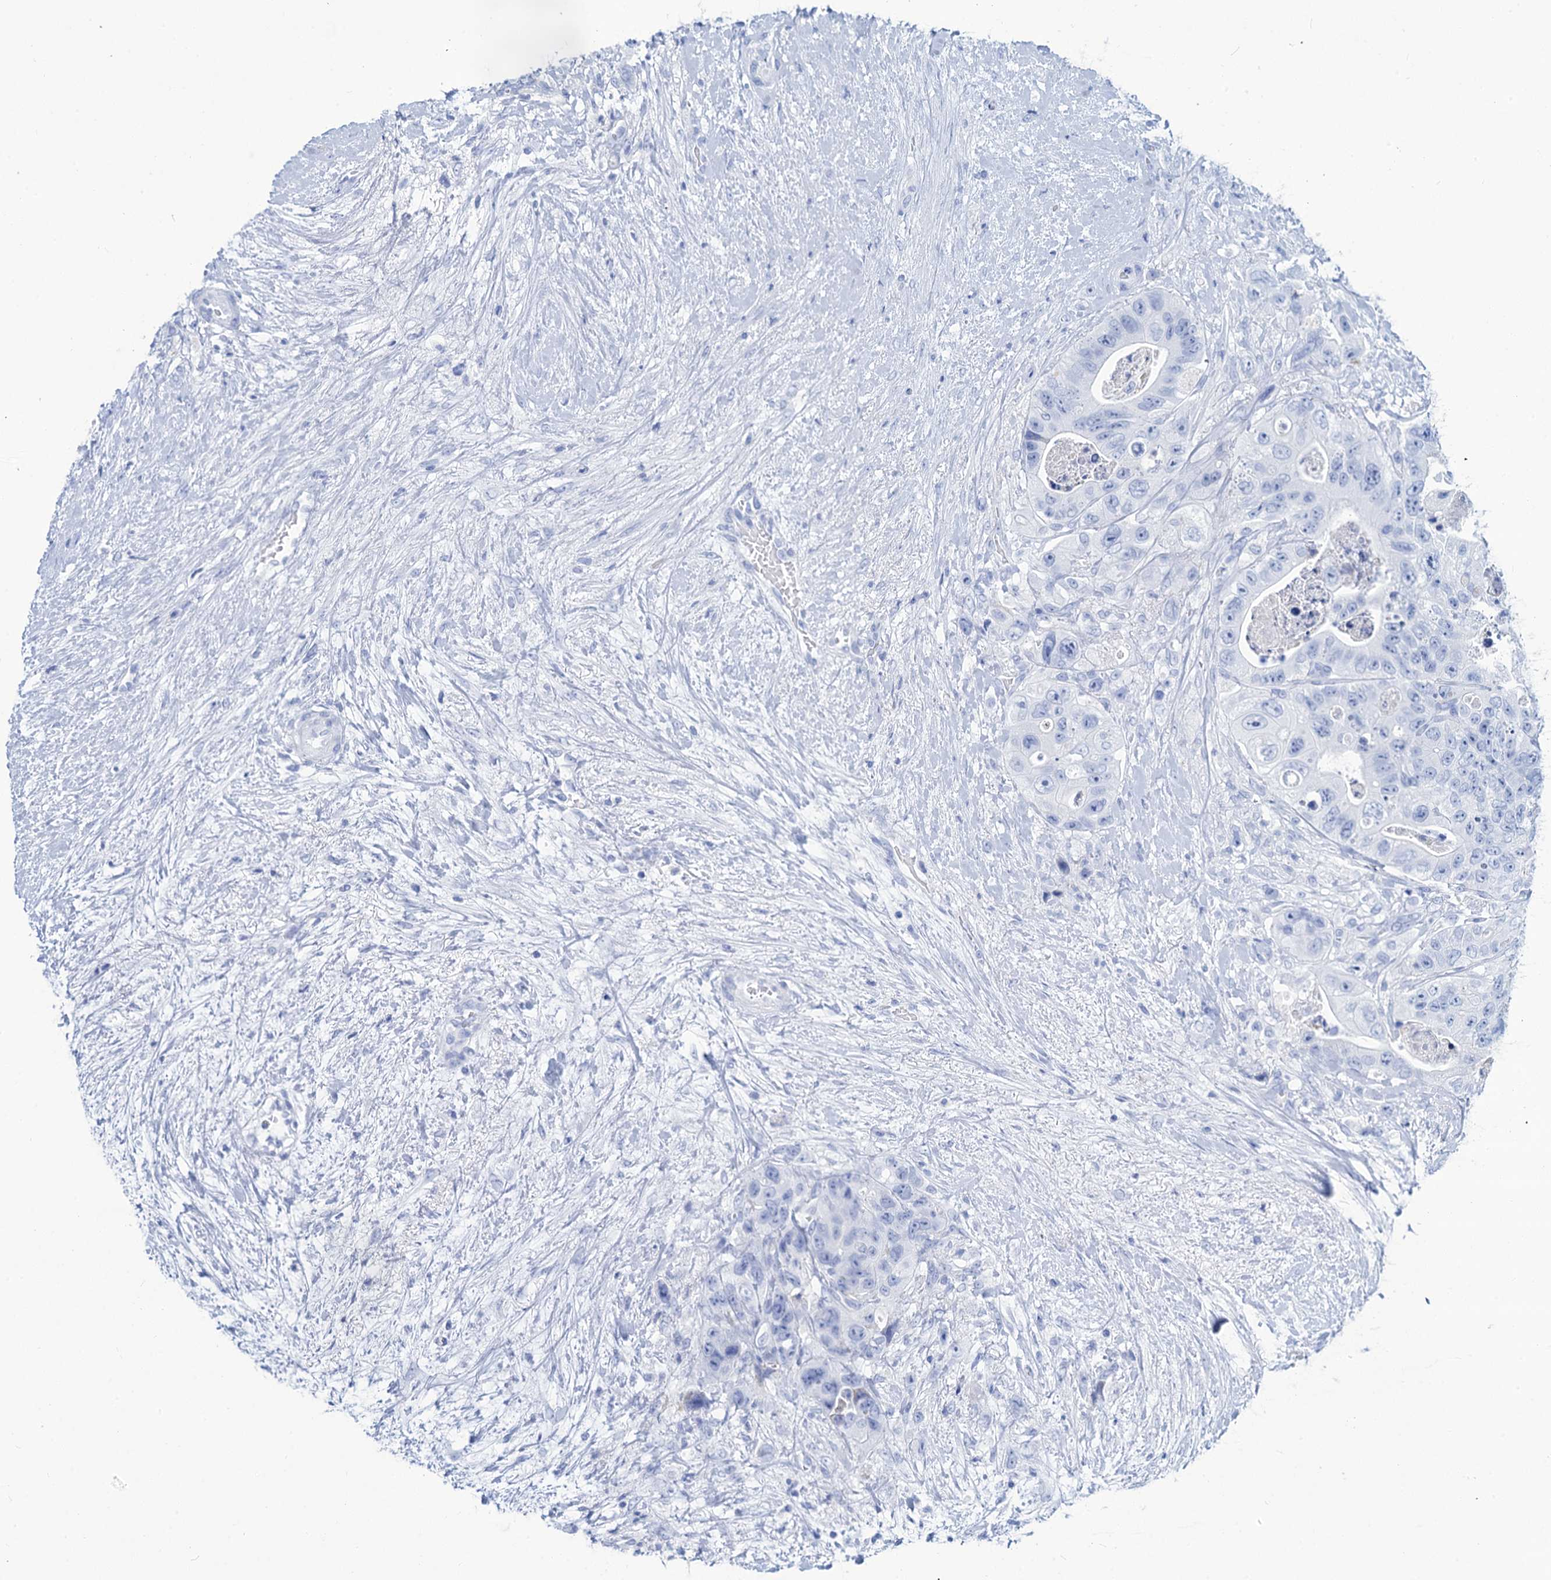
{"staining": {"intensity": "negative", "quantity": "none", "location": "none"}, "tissue": "colorectal cancer", "cell_type": "Tumor cells", "image_type": "cancer", "snomed": [{"axis": "morphology", "description": "Adenocarcinoma, NOS"}, {"axis": "topography", "description": "Colon"}], "caption": "Immunohistochemical staining of human colorectal adenocarcinoma demonstrates no significant positivity in tumor cells. Brightfield microscopy of immunohistochemistry (IHC) stained with DAB (brown) and hematoxylin (blue), captured at high magnification.", "gene": "CABYR", "patient": {"sex": "female", "age": 46}}